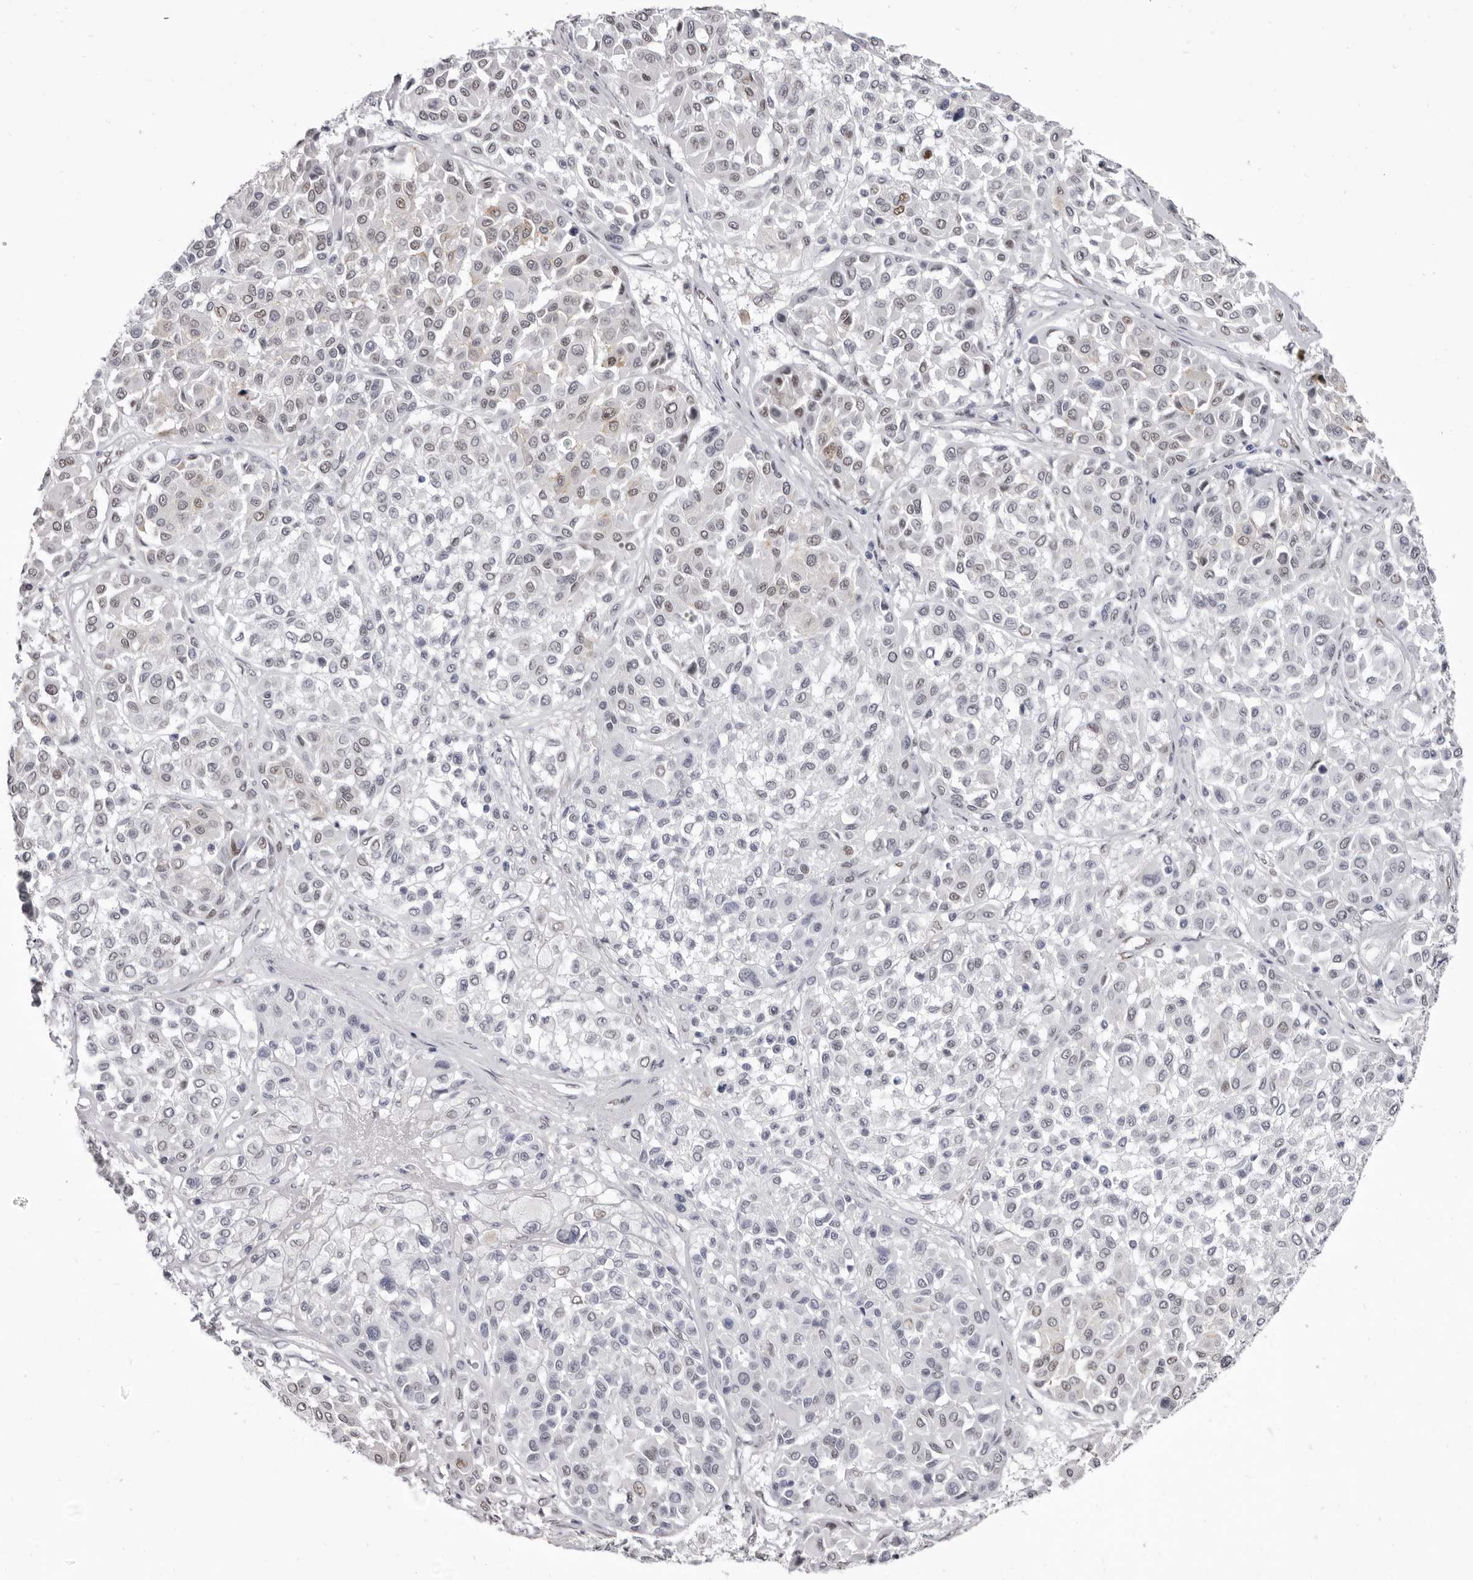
{"staining": {"intensity": "negative", "quantity": "none", "location": "none"}, "tissue": "melanoma", "cell_type": "Tumor cells", "image_type": "cancer", "snomed": [{"axis": "morphology", "description": "Malignant melanoma, Metastatic site"}, {"axis": "topography", "description": "Soft tissue"}], "caption": "Photomicrograph shows no protein staining in tumor cells of melanoma tissue.", "gene": "ZNF326", "patient": {"sex": "male", "age": 41}}